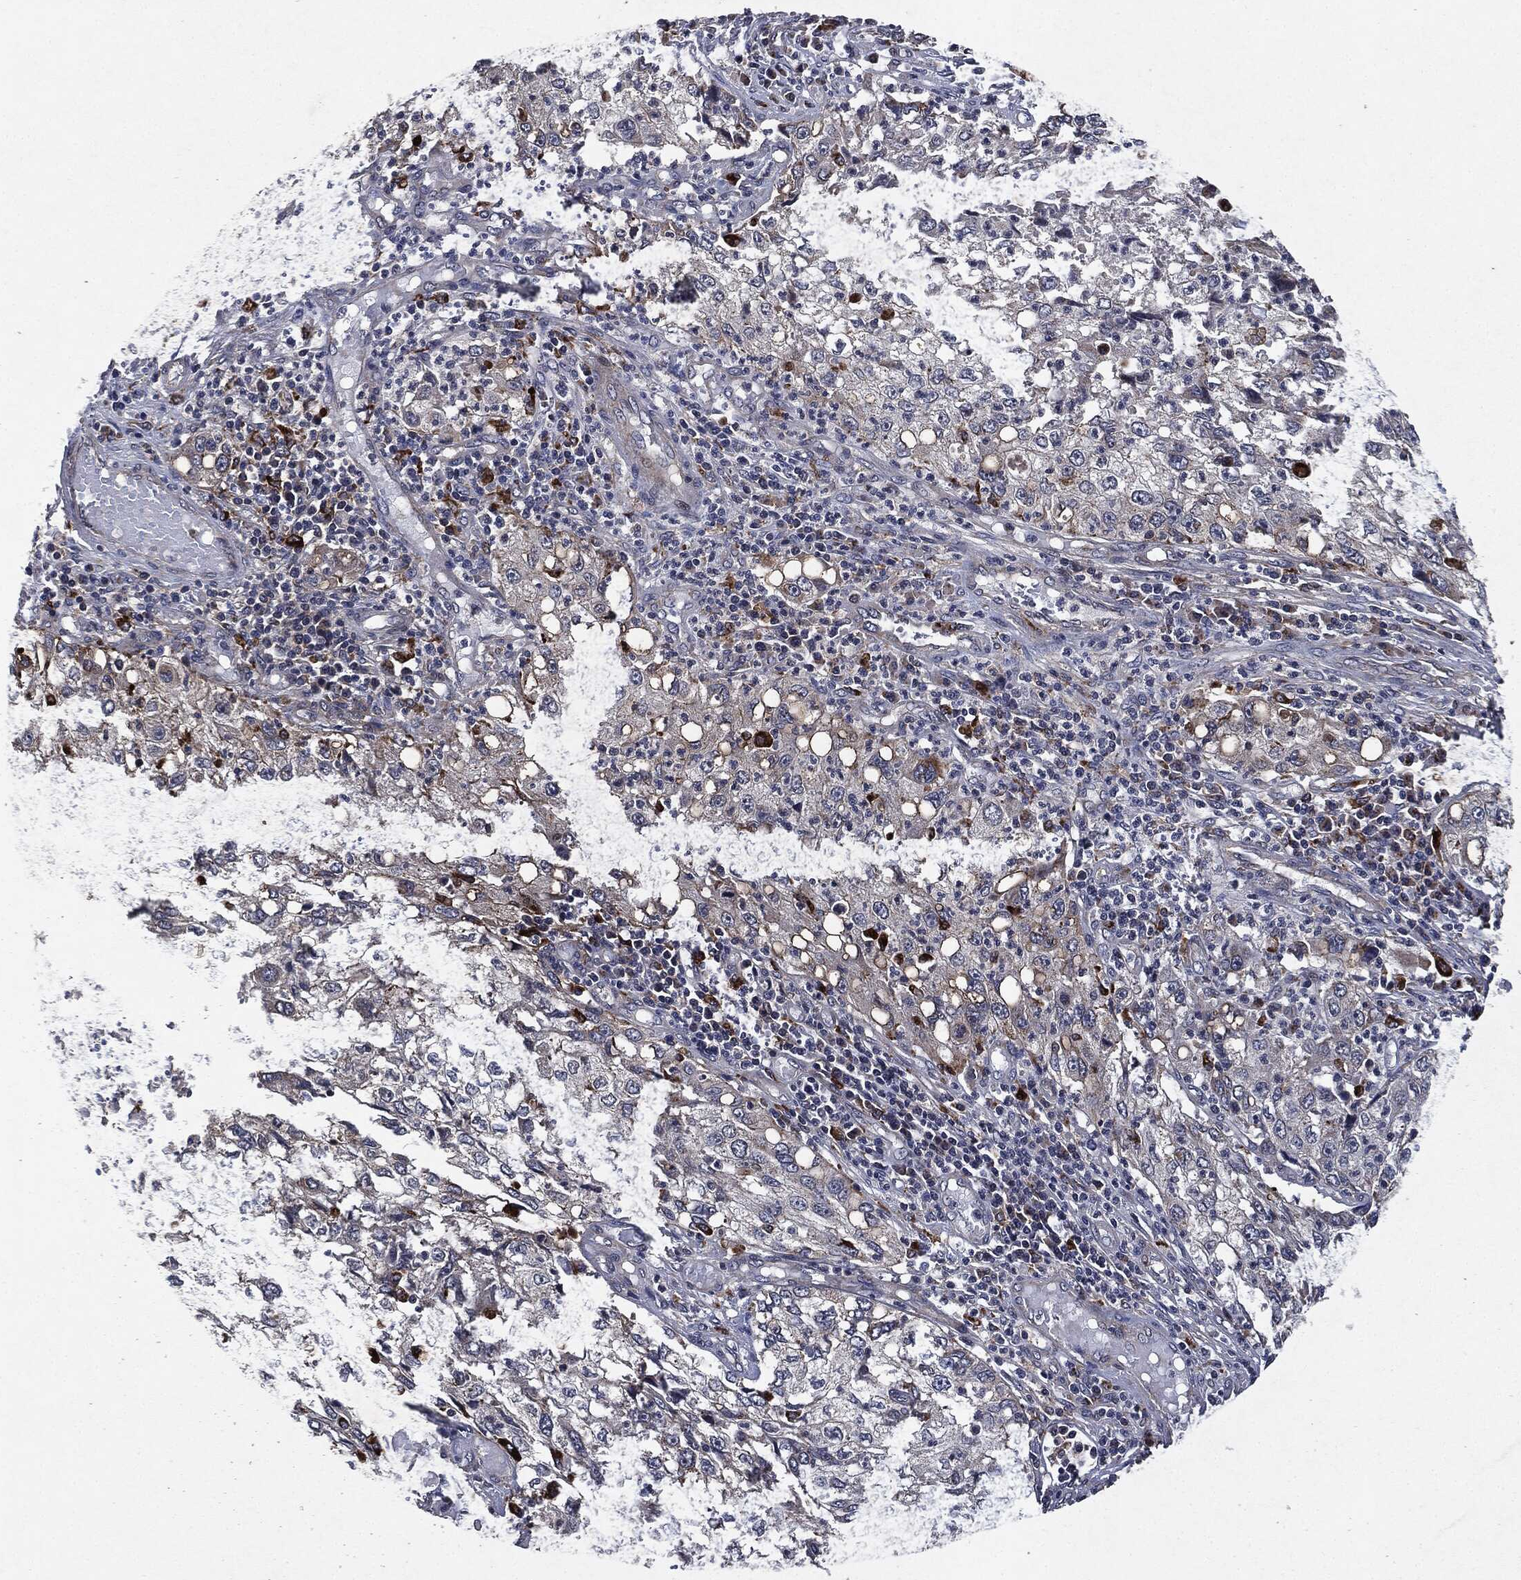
{"staining": {"intensity": "negative", "quantity": "none", "location": "none"}, "tissue": "cervical cancer", "cell_type": "Tumor cells", "image_type": "cancer", "snomed": [{"axis": "morphology", "description": "Squamous cell carcinoma, NOS"}, {"axis": "topography", "description": "Cervix"}], "caption": "High magnification brightfield microscopy of cervical cancer (squamous cell carcinoma) stained with DAB (brown) and counterstained with hematoxylin (blue): tumor cells show no significant staining.", "gene": "SLC31A2", "patient": {"sex": "female", "age": 36}}